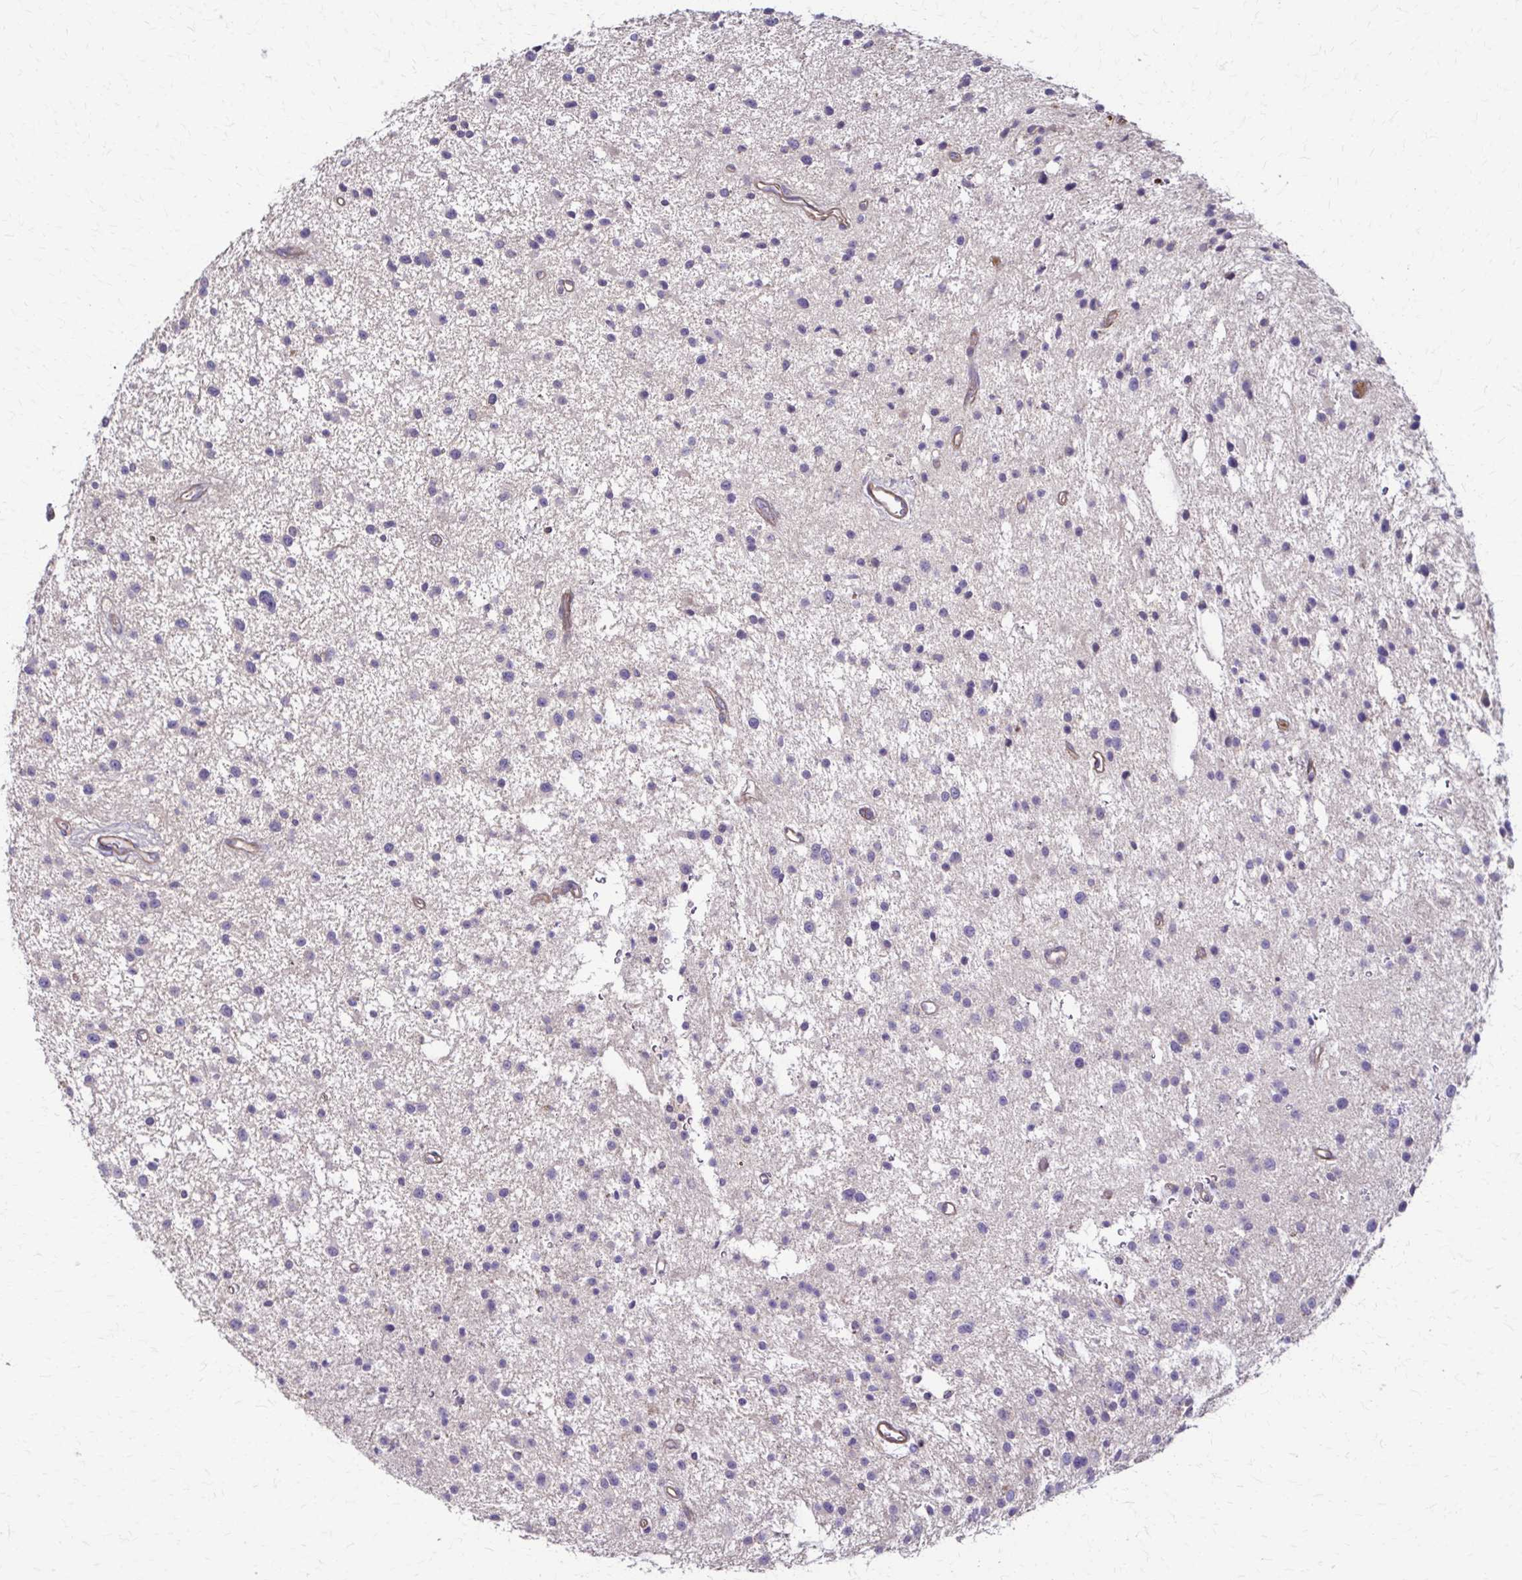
{"staining": {"intensity": "negative", "quantity": "none", "location": "none"}, "tissue": "glioma", "cell_type": "Tumor cells", "image_type": "cancer", "snomed": [{"axis": "morphology", "description": "Glioma, malignant, Low grade"}, {"axis": "topography", "description": "Brain"}], "caption": "Immunohistochemistry image of low-grade glioma (malignant) stained for a protein (brown), which reveals no expression in tumor cells.", "gene": "DSP", "patient": {"sex": "male", "age": 43}}